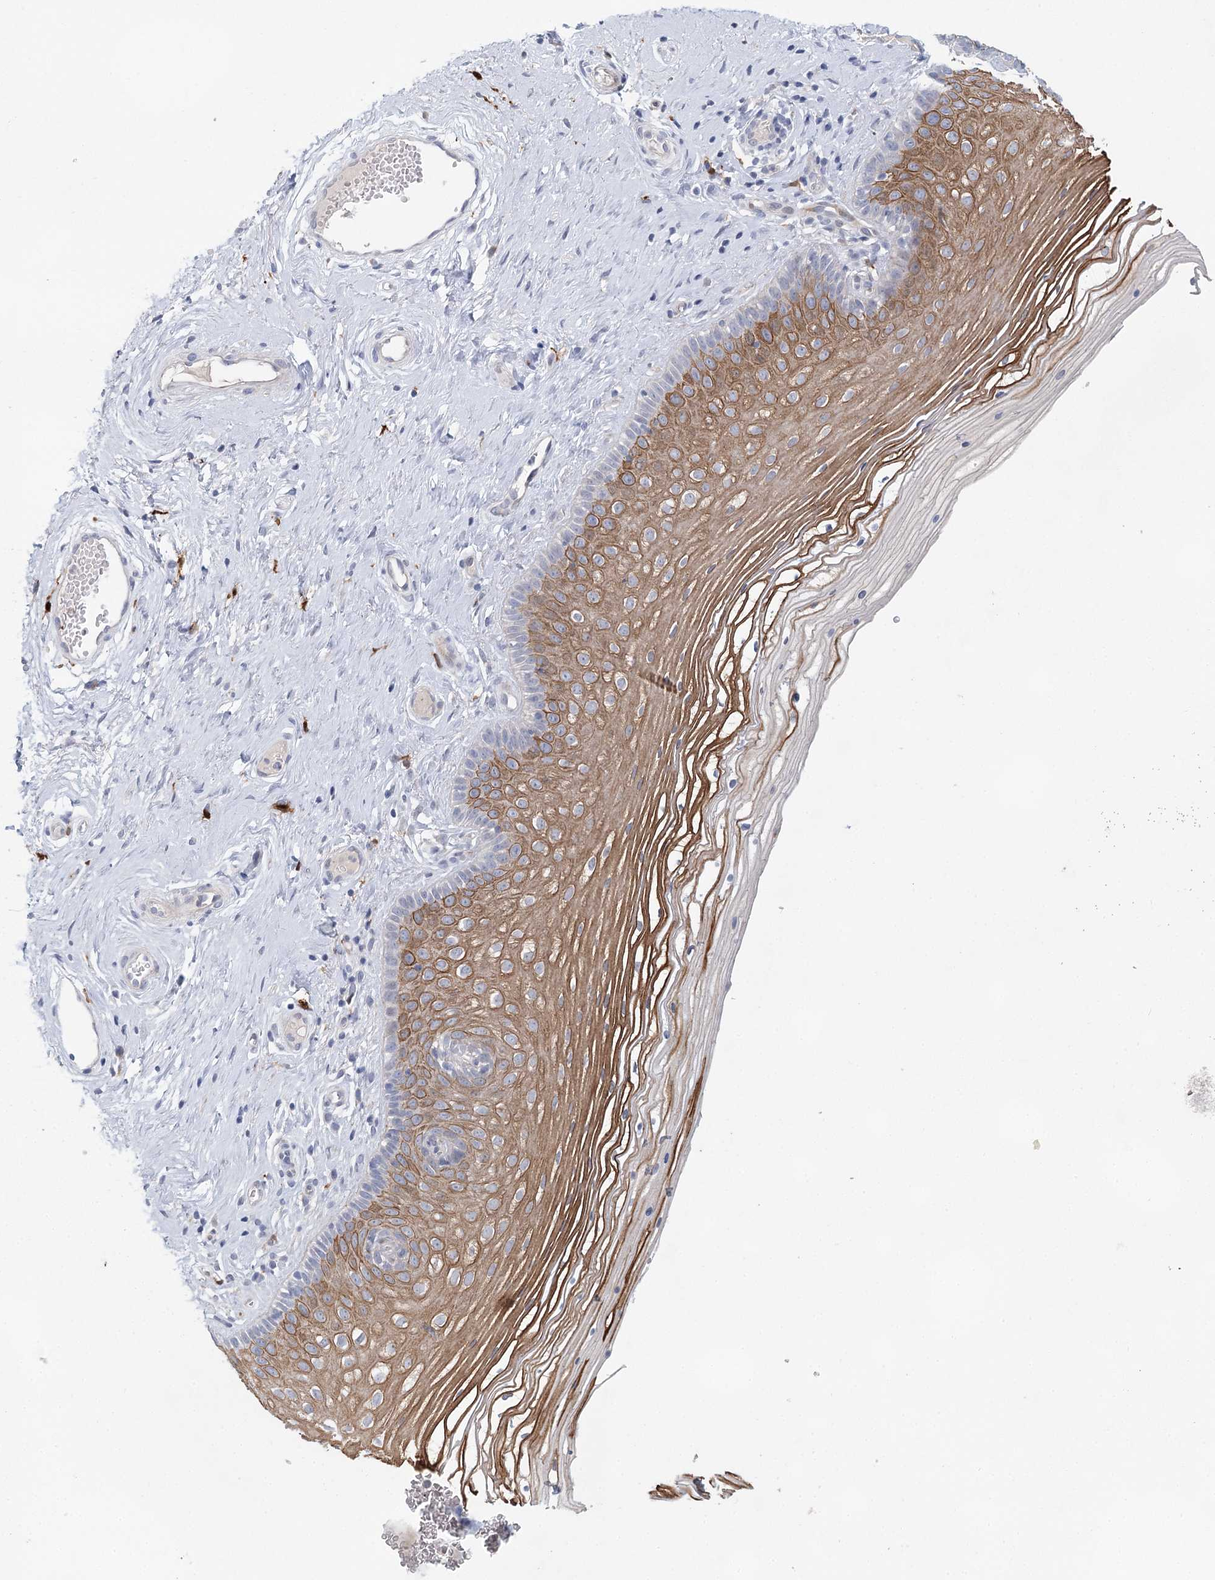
{"staining": {"intensity": "moderate", "quantity": ">75%", "location": "cytoplasmic/membranous"}, "tissue": "vagina", "cell_type": "Squamous epithelial cells", "image_type": "normal", "snomed": [{"axis": "morphology", "description": "Normal tissue, NOS"}, {"axis": "topography", "description": "Vagina"}], "caption": "Immunohistochemistry (IHC) of unremarkable vagina exhibits medium levels of moderate cytoplasmic/membranous expression in approximately >75% of squamous epithelial cells. The protein of interest is shown in brown color, while the nuclei are stained blue.", "gene": "SLC19A3", "patient": {"sex": "female", "age": 46}}